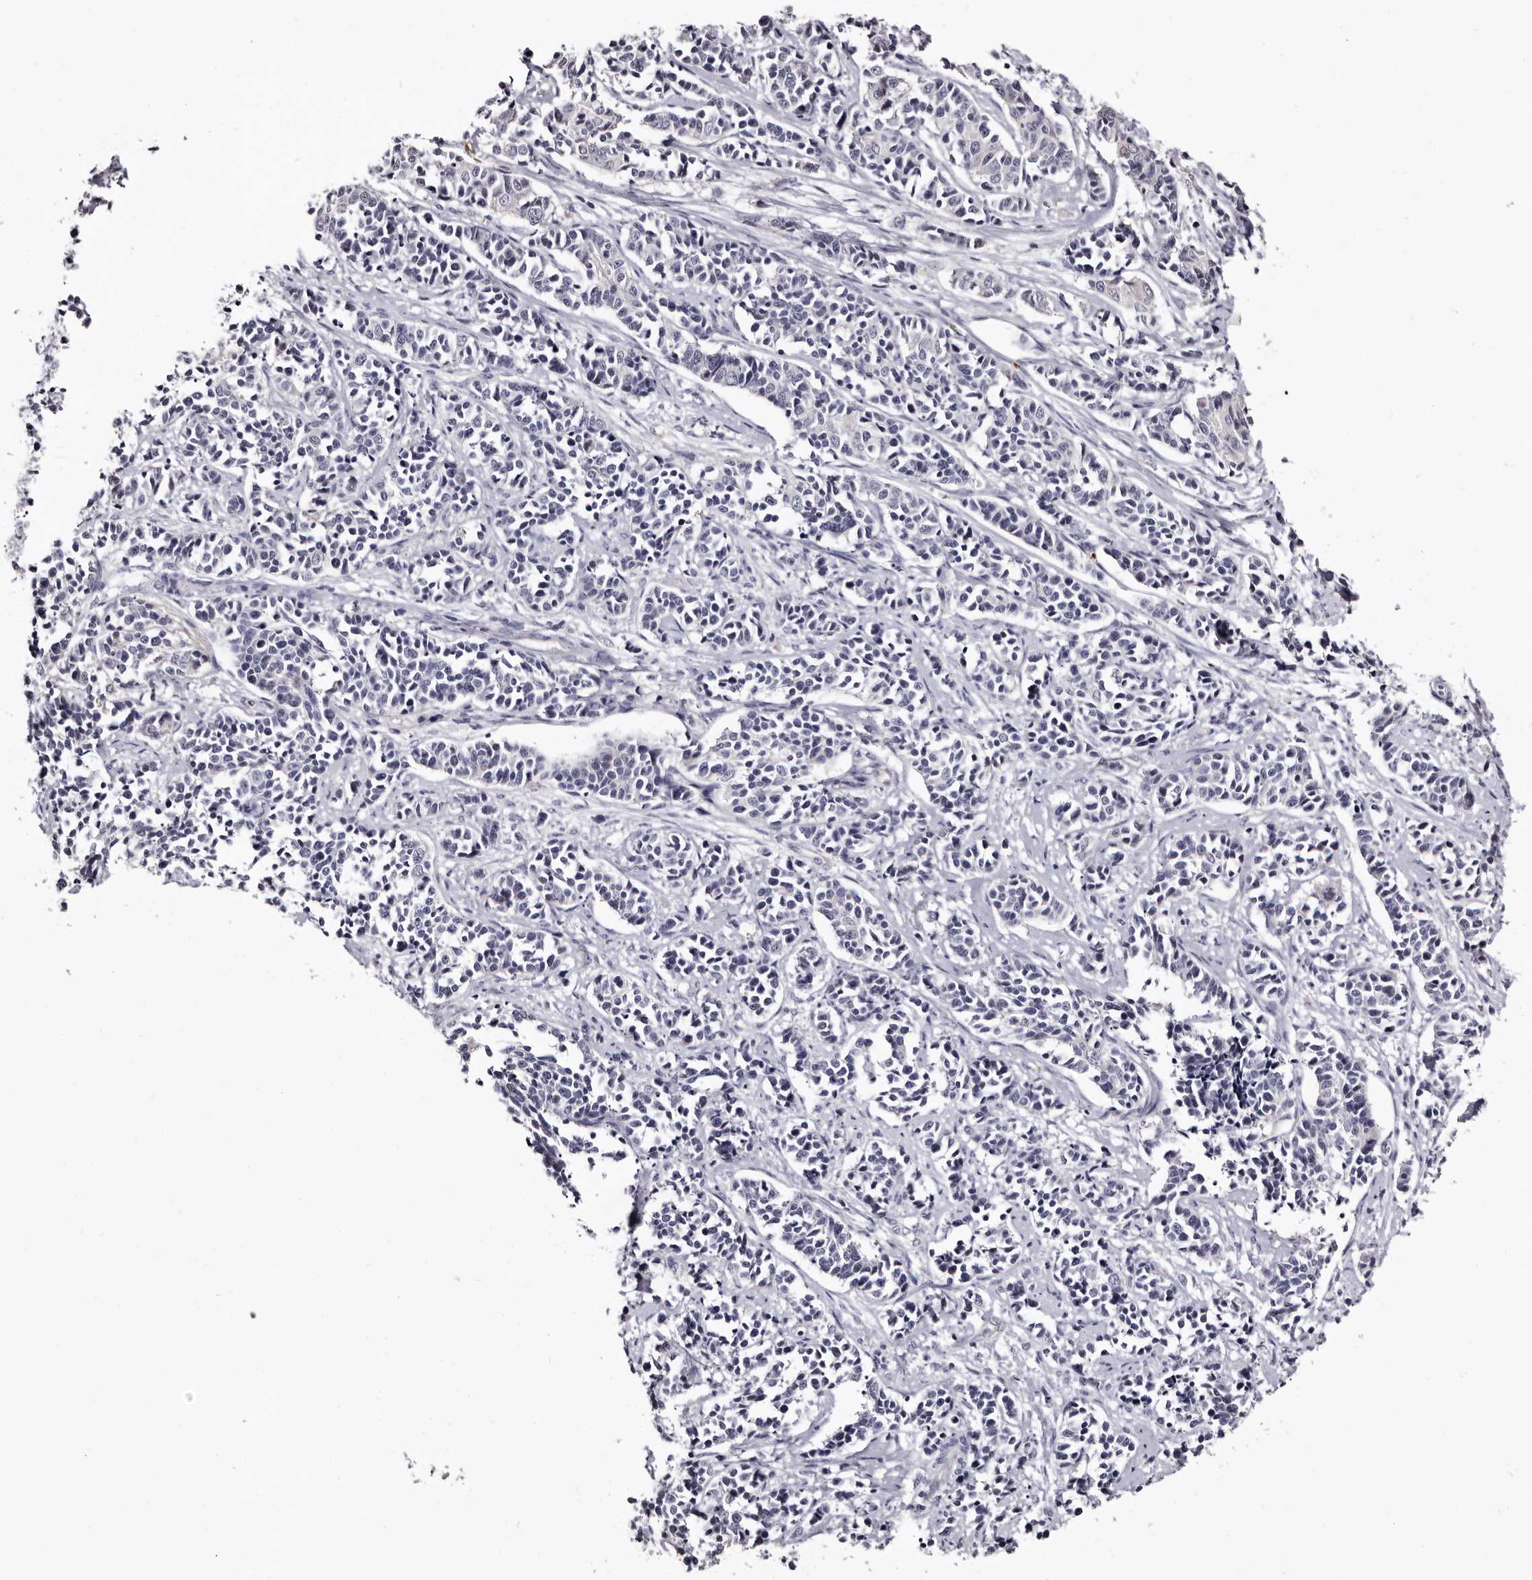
{"staining": {"intensity": "negative", "quantity": "none", "location": "none"}, "tissue": "cervical cancer", "cell_type": "Tumor cells", "image_type": "cancer", "snomed": [{"axis": "morphology", "description": "Normal tissue, NOS"}, {"axis": "morphology", "description": "Squamous cell carcinoma, NOS"}, {"axis": "topography", "description": "Cervix"}], "caption": "There is no significant positivity in tumor cells of squamous cell carcinoma (cervical). The staining was performed using DAB to visualize the protein expression in brown, while the nuclei were stained in blue with hematoxylin (Magnification: 20x).", "gene": "BPGM", "patient": {"sex": "female", "age": 35}}